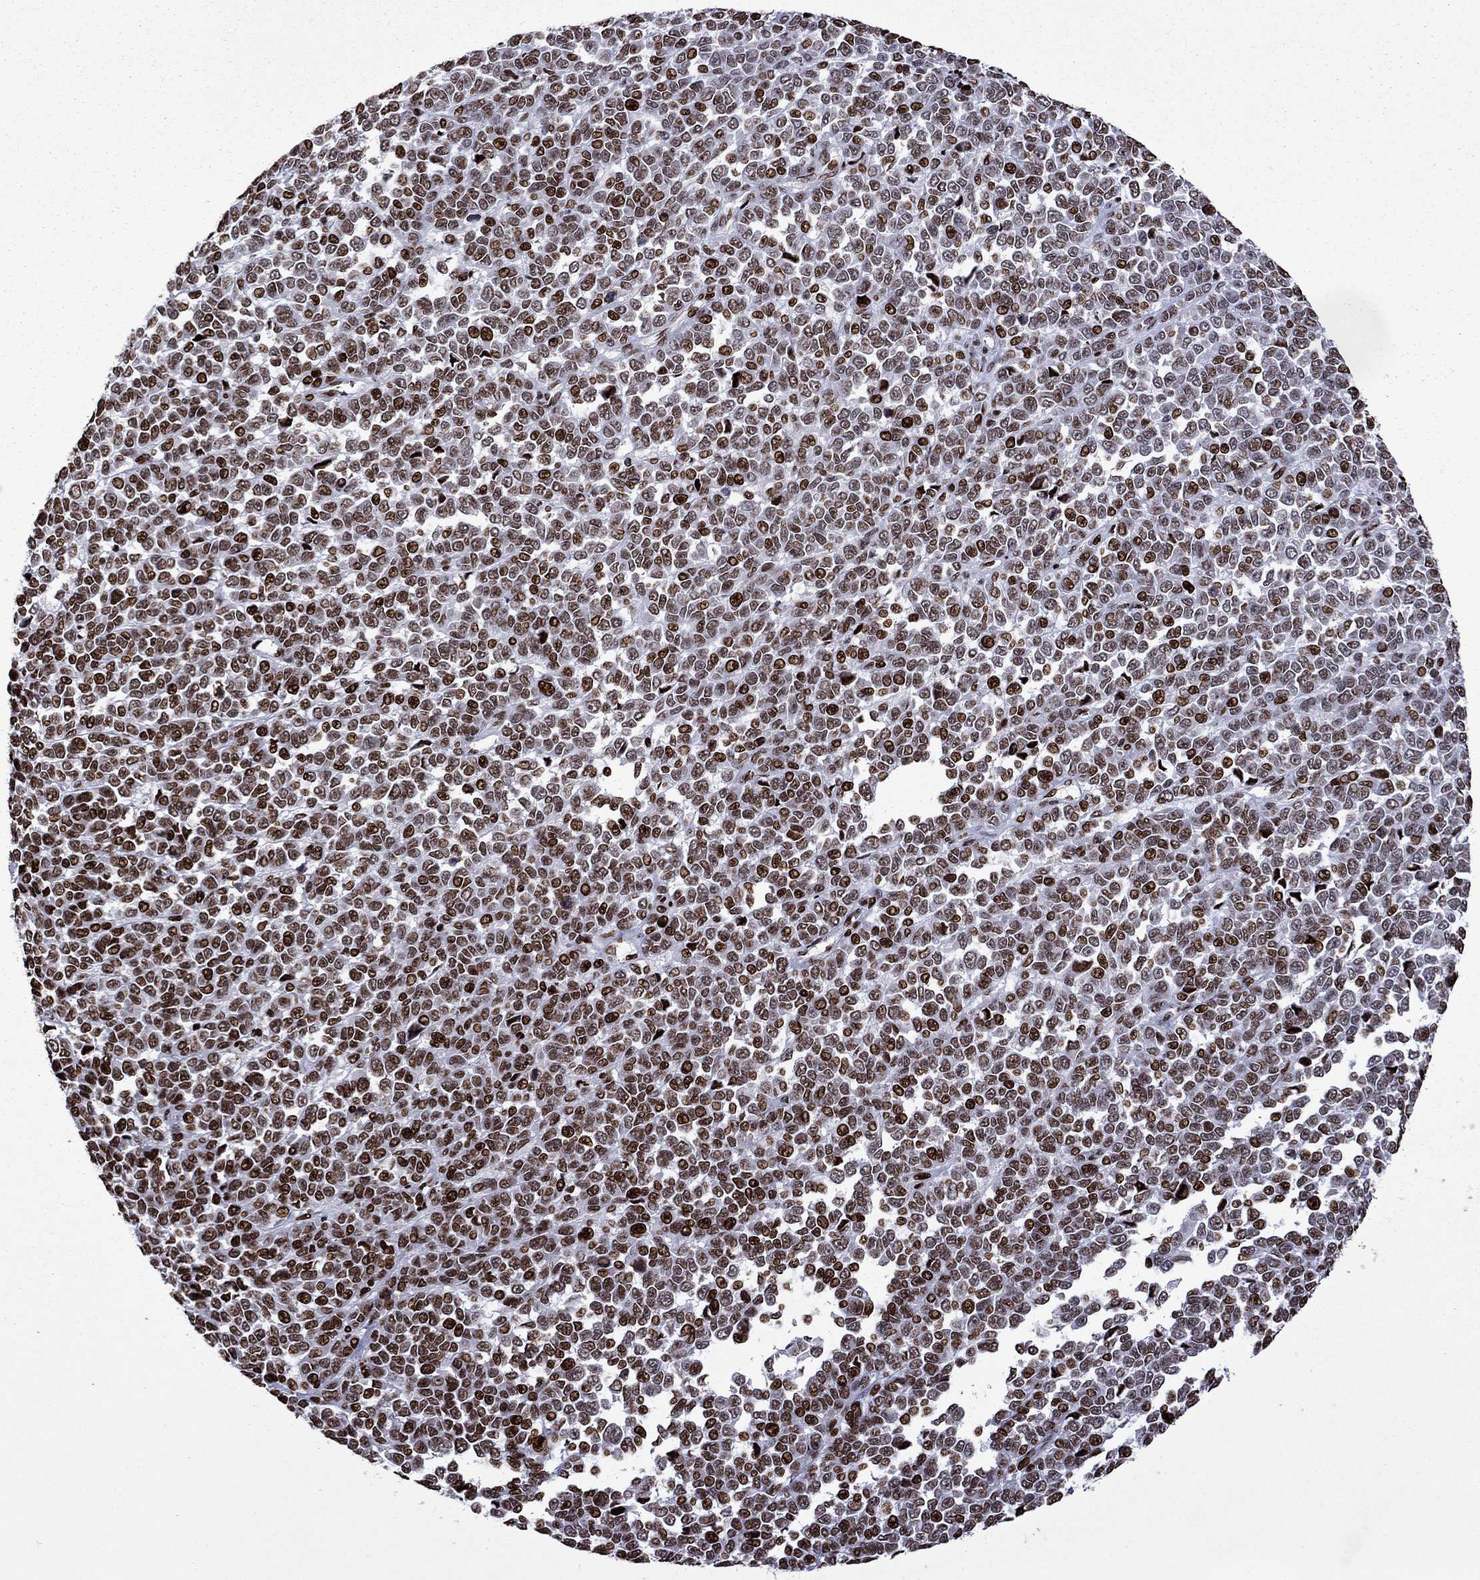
{"staining": {"intensity": "strong", "quantity": ">75%", "location": "nuclear"}, "tissue": "melanoma", "cell_type": "Tumor cells", "image_type": "cancer", "snomed": [{"axis": "morphology", "description": "Malignant melanoma, NOS"}, {"axis": "topography", "description": "Skin"}], "caption": "Malignant melanoma stained with DAB IHC demonstrates high levels of strong nuclear expression in approximately >75% of tumor cells. (IHC, brightfield microscopy, high magnification).", "gene": "LIMK1", "patient": {"sex": "female", "age": 95}}